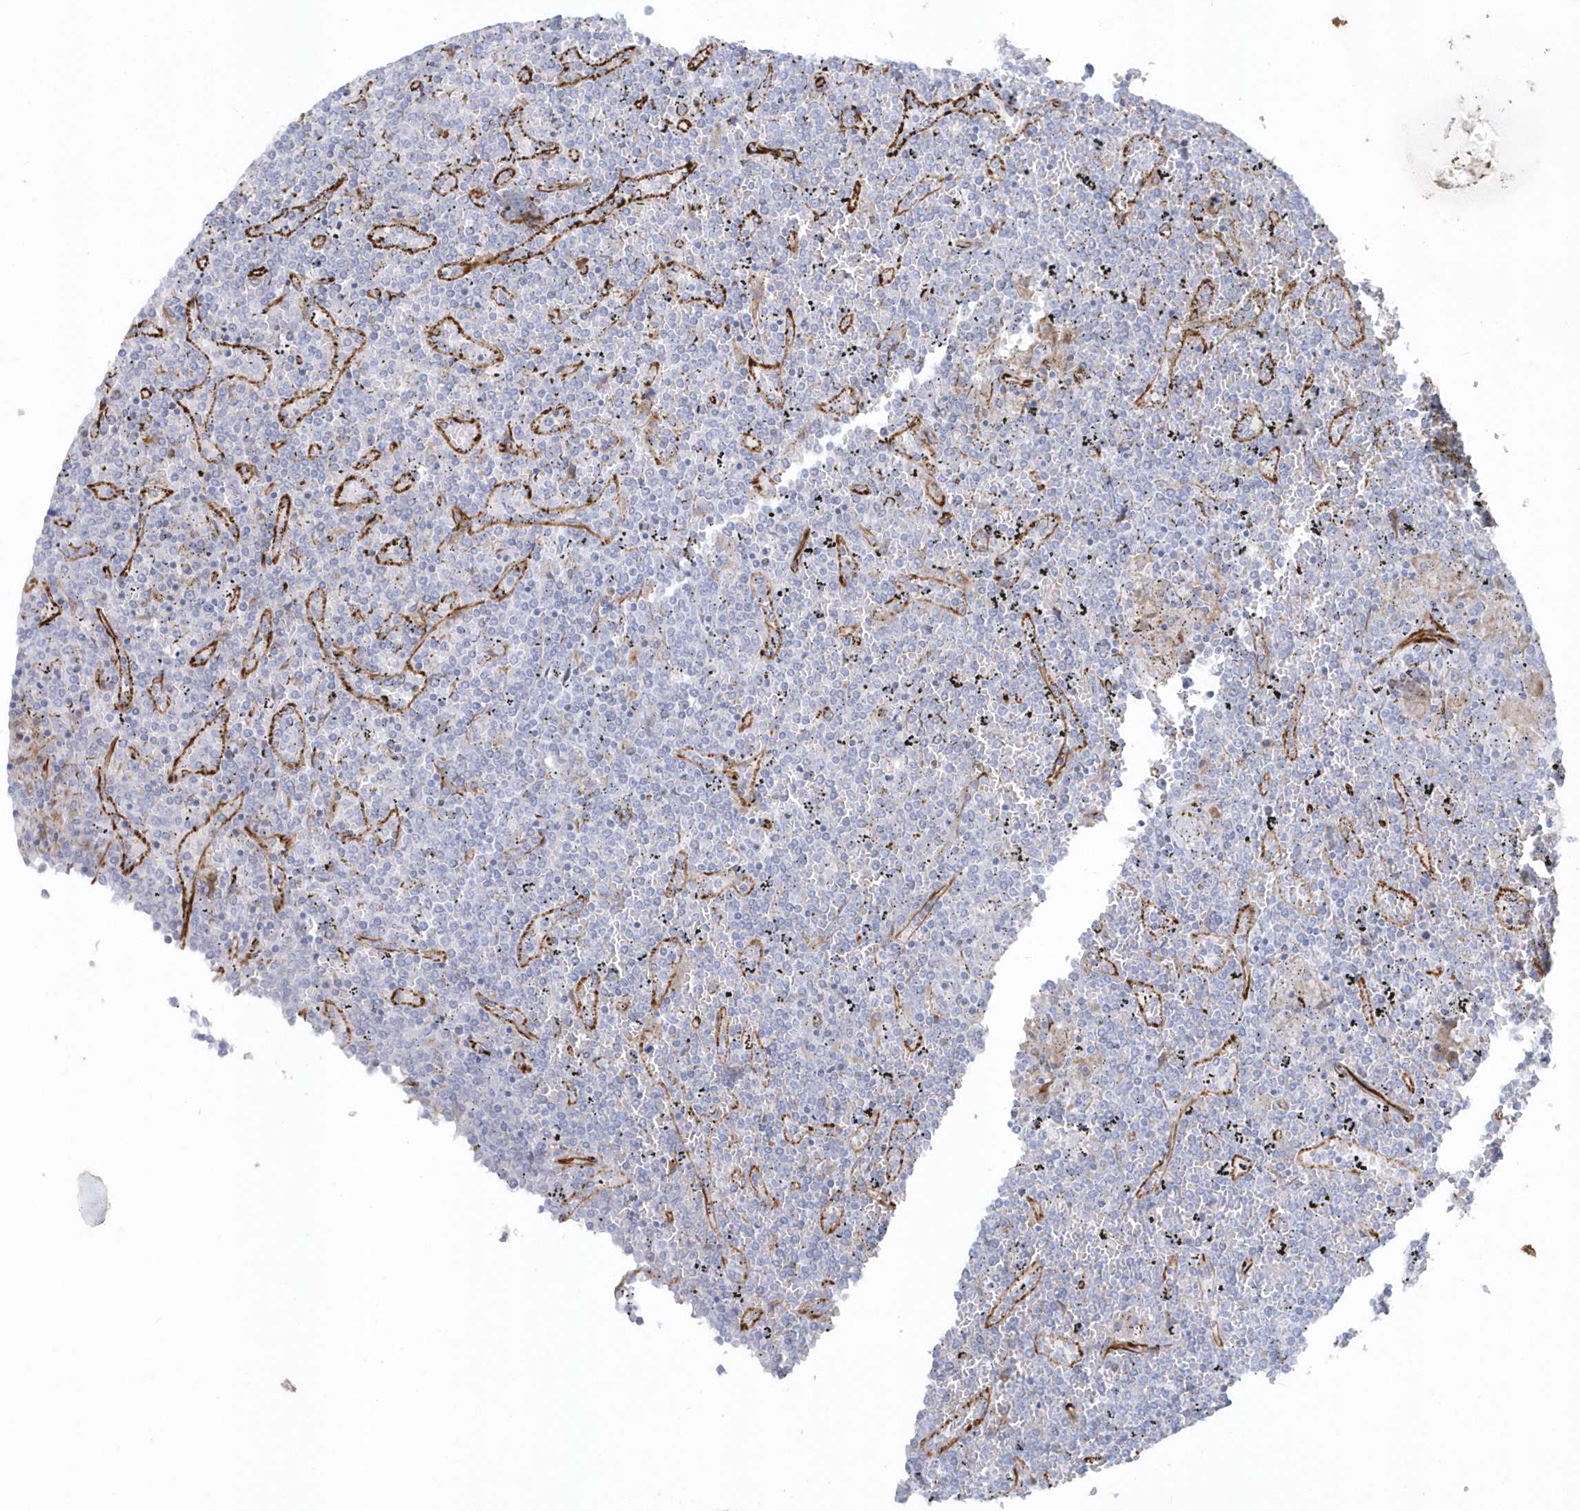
{"staining": {"intensity": "negative", "quantity": "none", "location": "none"}, "tissue": "lymphoma", "cell_type": "Tumor cells", "image_type": "cancer", "snomed": [{"axis": "morphology", "description": "Malignant lymphoma, non-Hodgkin's type, Low grade"}, {"axis": "topography", "description": "Spleen"}], "caption": "A photomicrograph of low-grade malignant lymphoma, non-Hodgkin's type stained for a protein demonstrates no brown staining in tumor cells.", "gene": "PPIL6", "patient": {"sex": "female", "age": 19}}